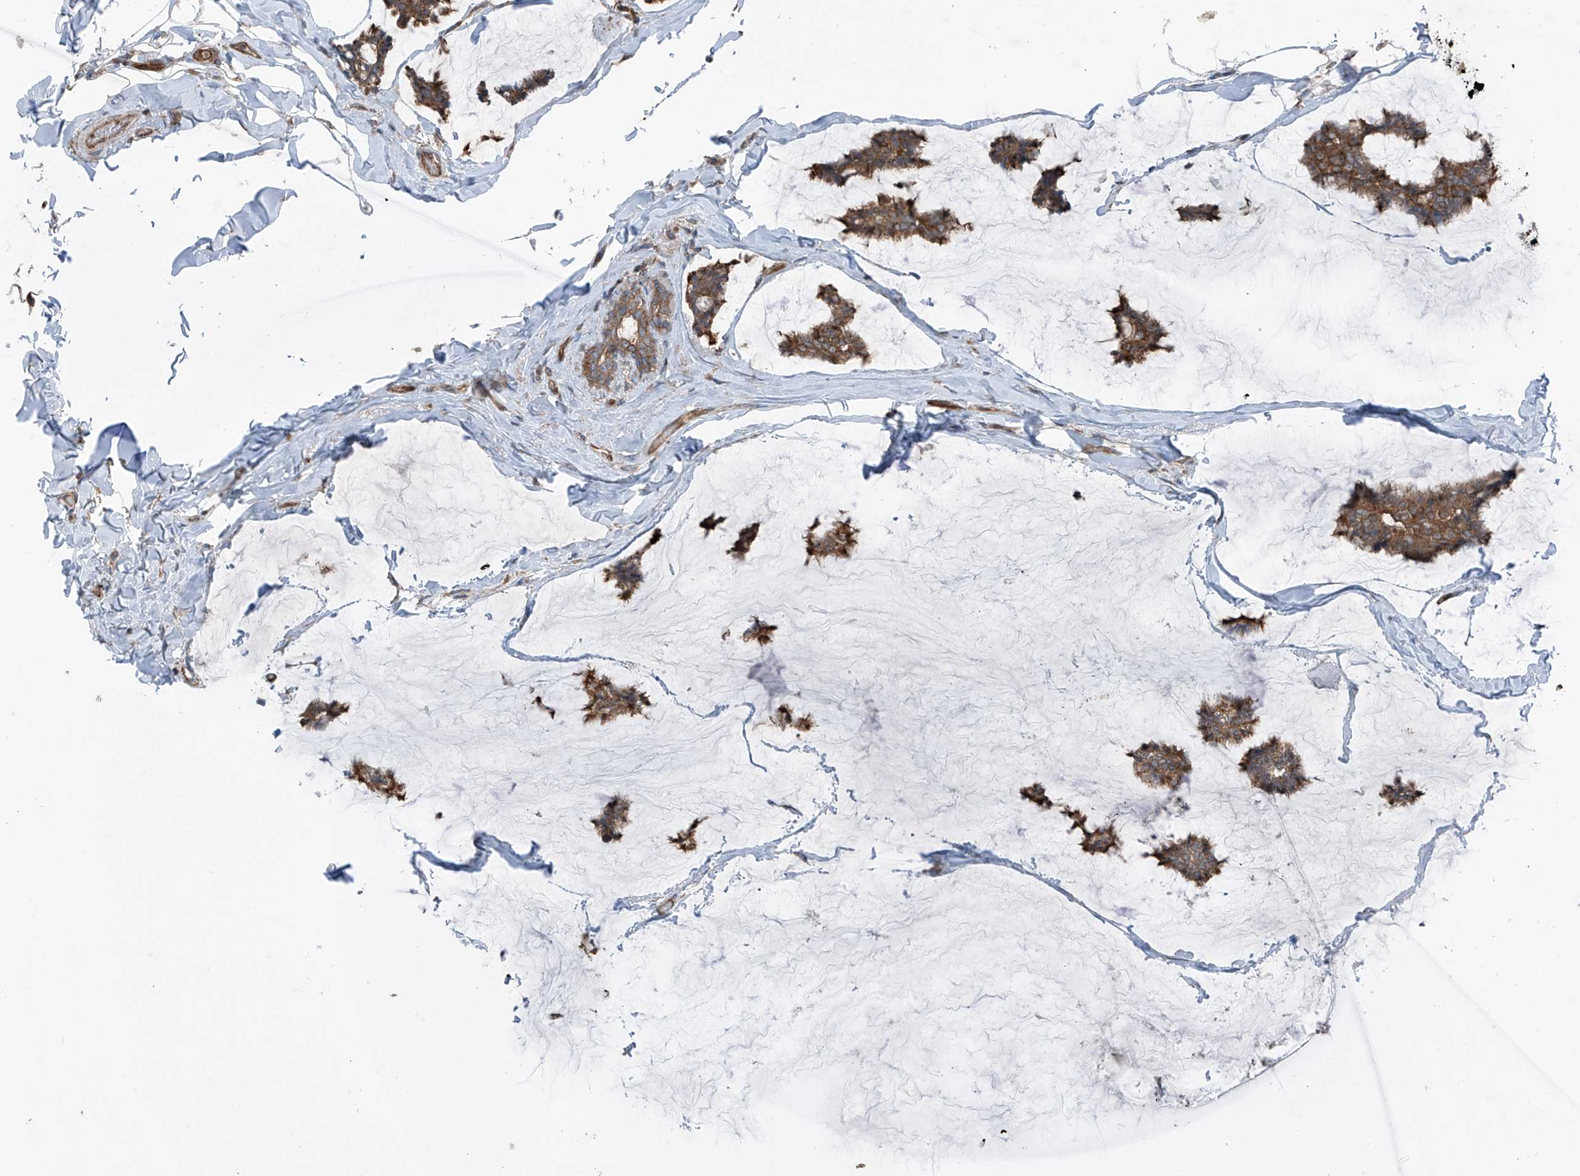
{"staining": {"intensity": "strong", "quantity": ">75%", "location": "cytoplasmic/membranous"}, "tissue": "breast cancer", "cell_type": "Tumor cells", "image_type": "cancer", "snomed": [{"axis": "morphology", "description": "Duct carcinoma"}, {"axis": "topography", "description": "Breast"}], "caption": "Breast cancer (invasive ductal carcinoma) tissue shows strong cytoplasmic/membranous positivity in approximately >75% of tumor cells, visualized by immunohistochemistry.", "gene": "TXNDC9", "patient": {"sex": "female", "age": 93}}